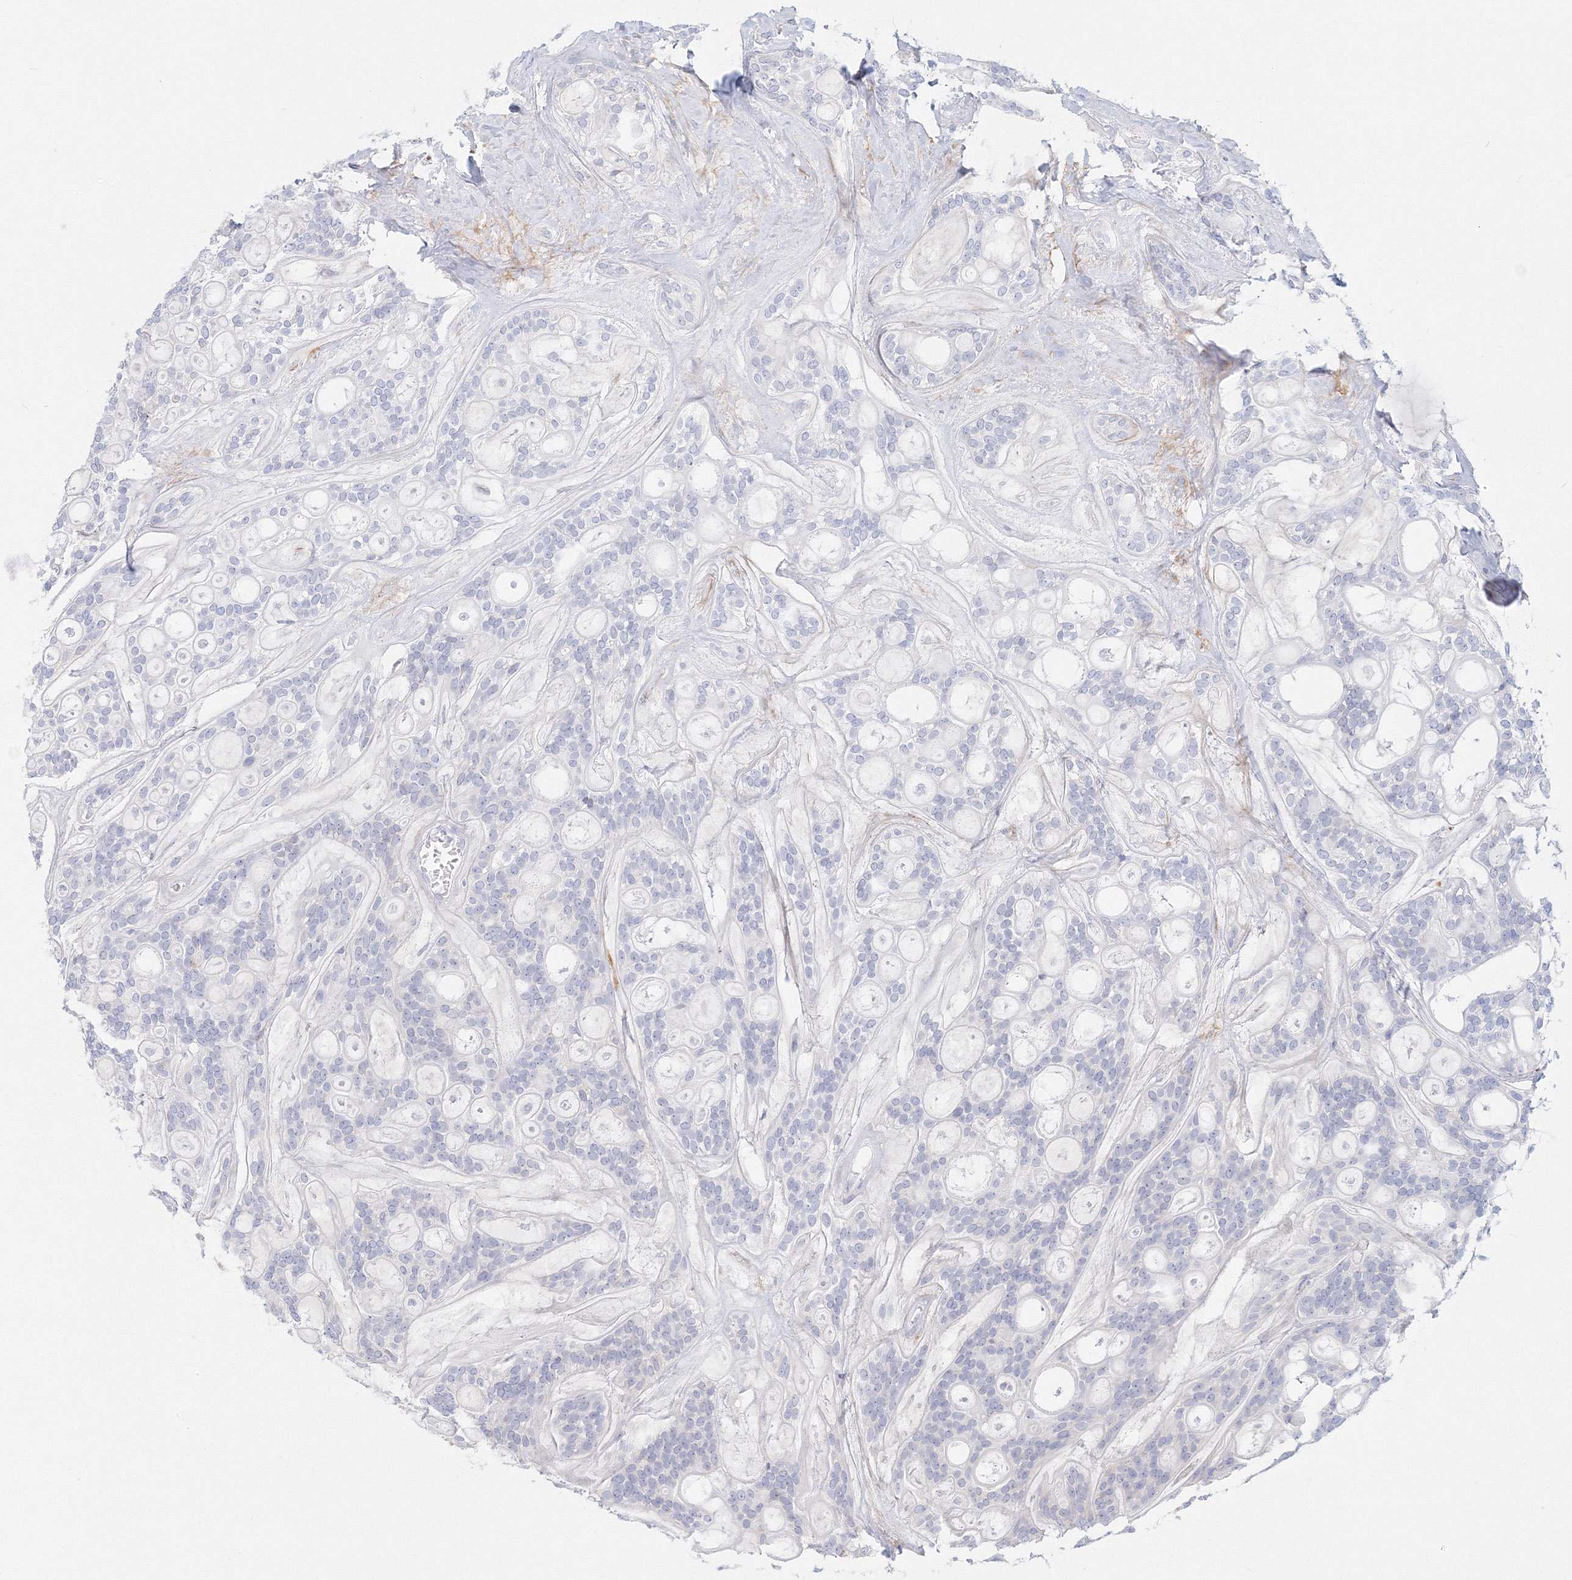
{"staining": {"intensity": "negative", "quantity": "none", "location": "none"}, "tissue": "head and neck cancer", "cell_type": "Tumor cells", "image_type": "cancer", "snomed": [{"axis": "morphology", "description": "Adenocarcinoma, NOS"}, {"axis": "topography", "description": "Head-Neck"}], "caption": "Adenocarcinoma (head and neck) stained for a protein using immunohistochemistry (IHC) displays no staining tumor cells.", "gene": "VSIG1", "patient": {"sex": "male", "age": 66}}